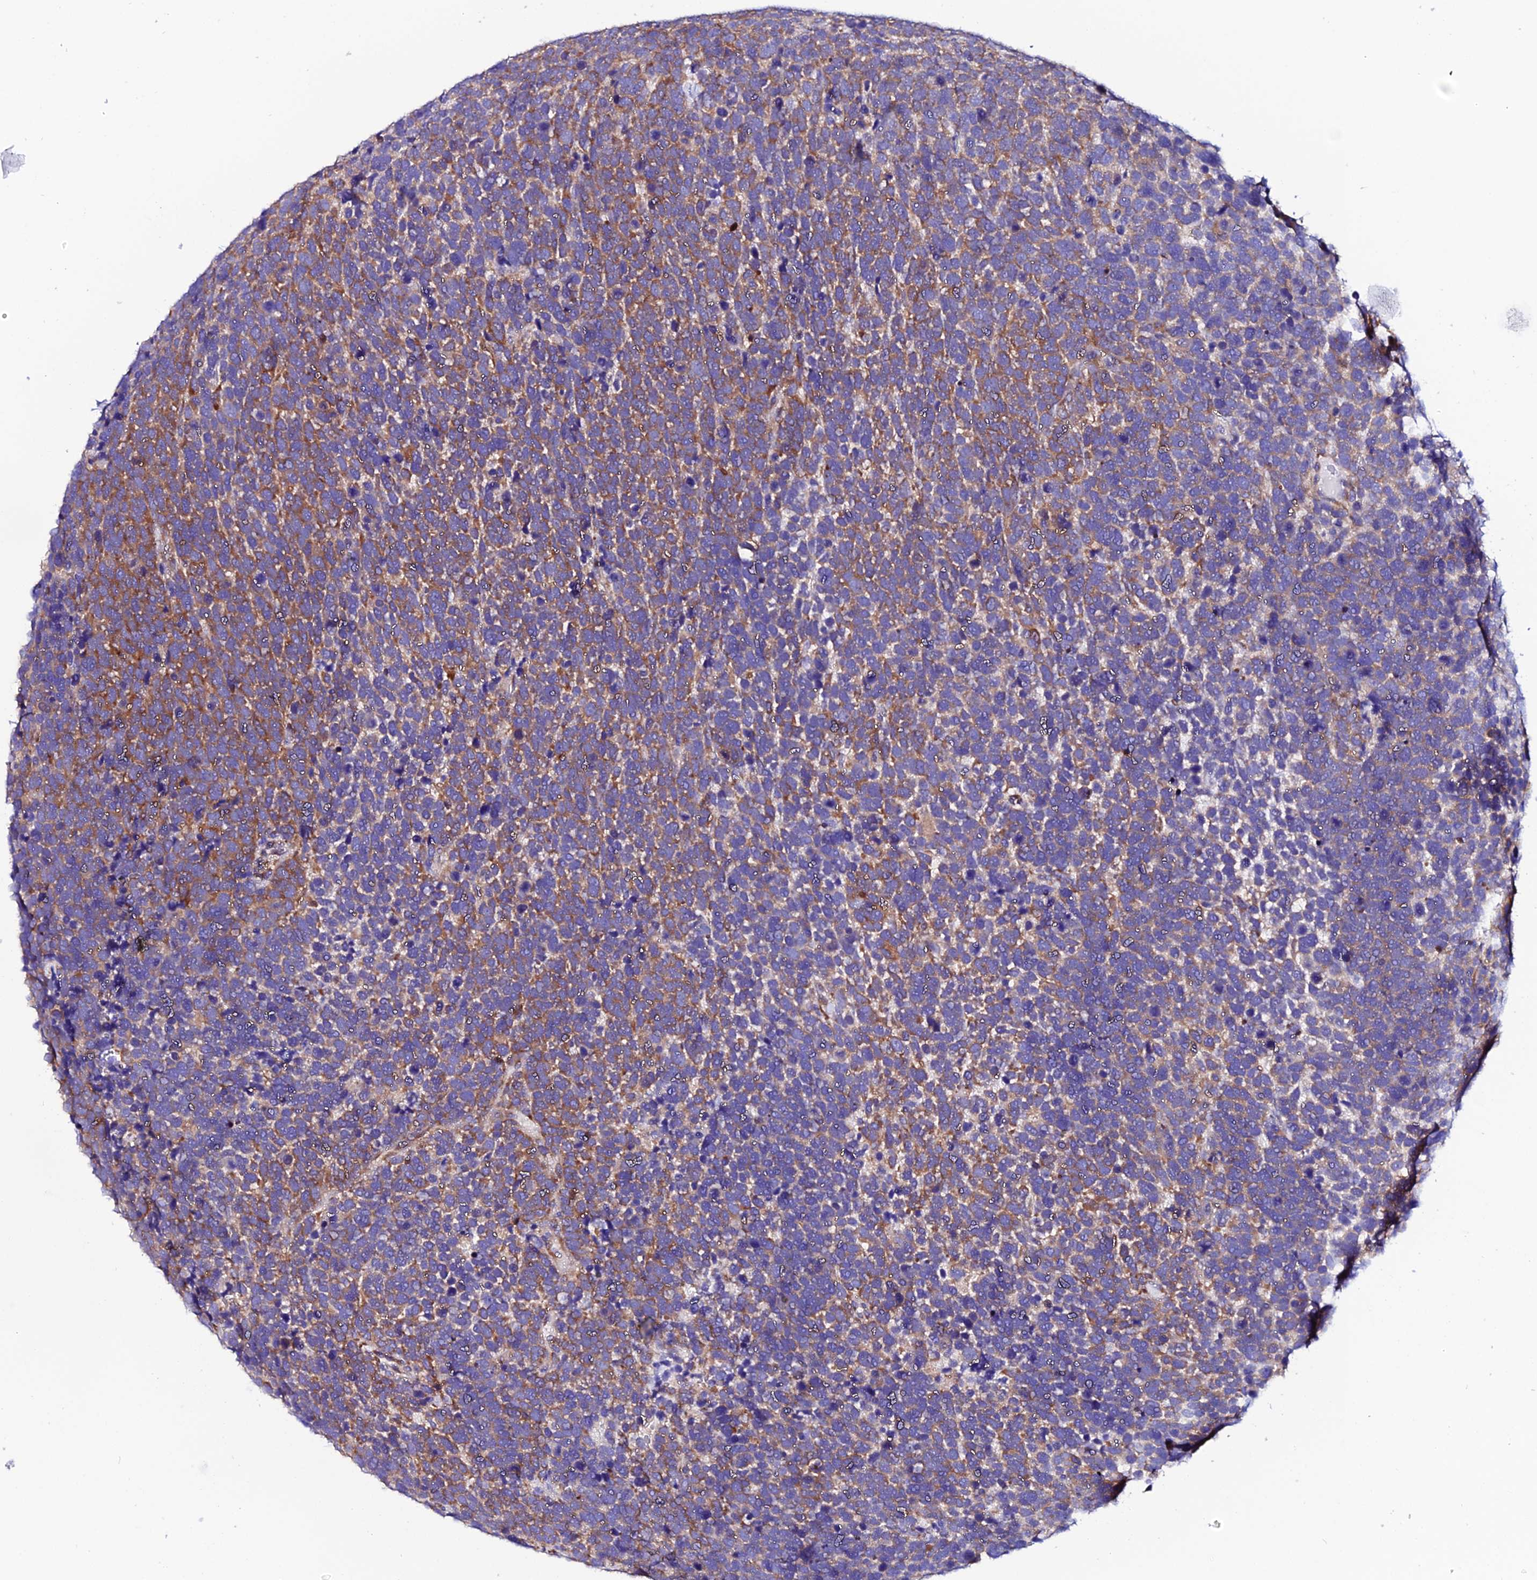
{"staining": {"intensity": "moderate", "quantity": ">75%", "location": "cytoplasmic/membranous"}, "tissue": "urothelial cancer", "cell_type": "Tumor cells", "image_type": "cancer", "snomed": [{"axis": "morphology", "description": "Urothelial carcinoma, High grade"}, {"axis": "topography", "description": "Urinary bladder"}], "caption": "Immunohistochemistry (DAB) staining of urothelial cancer displays moderate cytoplasmic/membranous protein positivity in approximately >75% of tumor cells.", "gene": "EEF1G", "patient": {"sex": "female", "age": 82}}